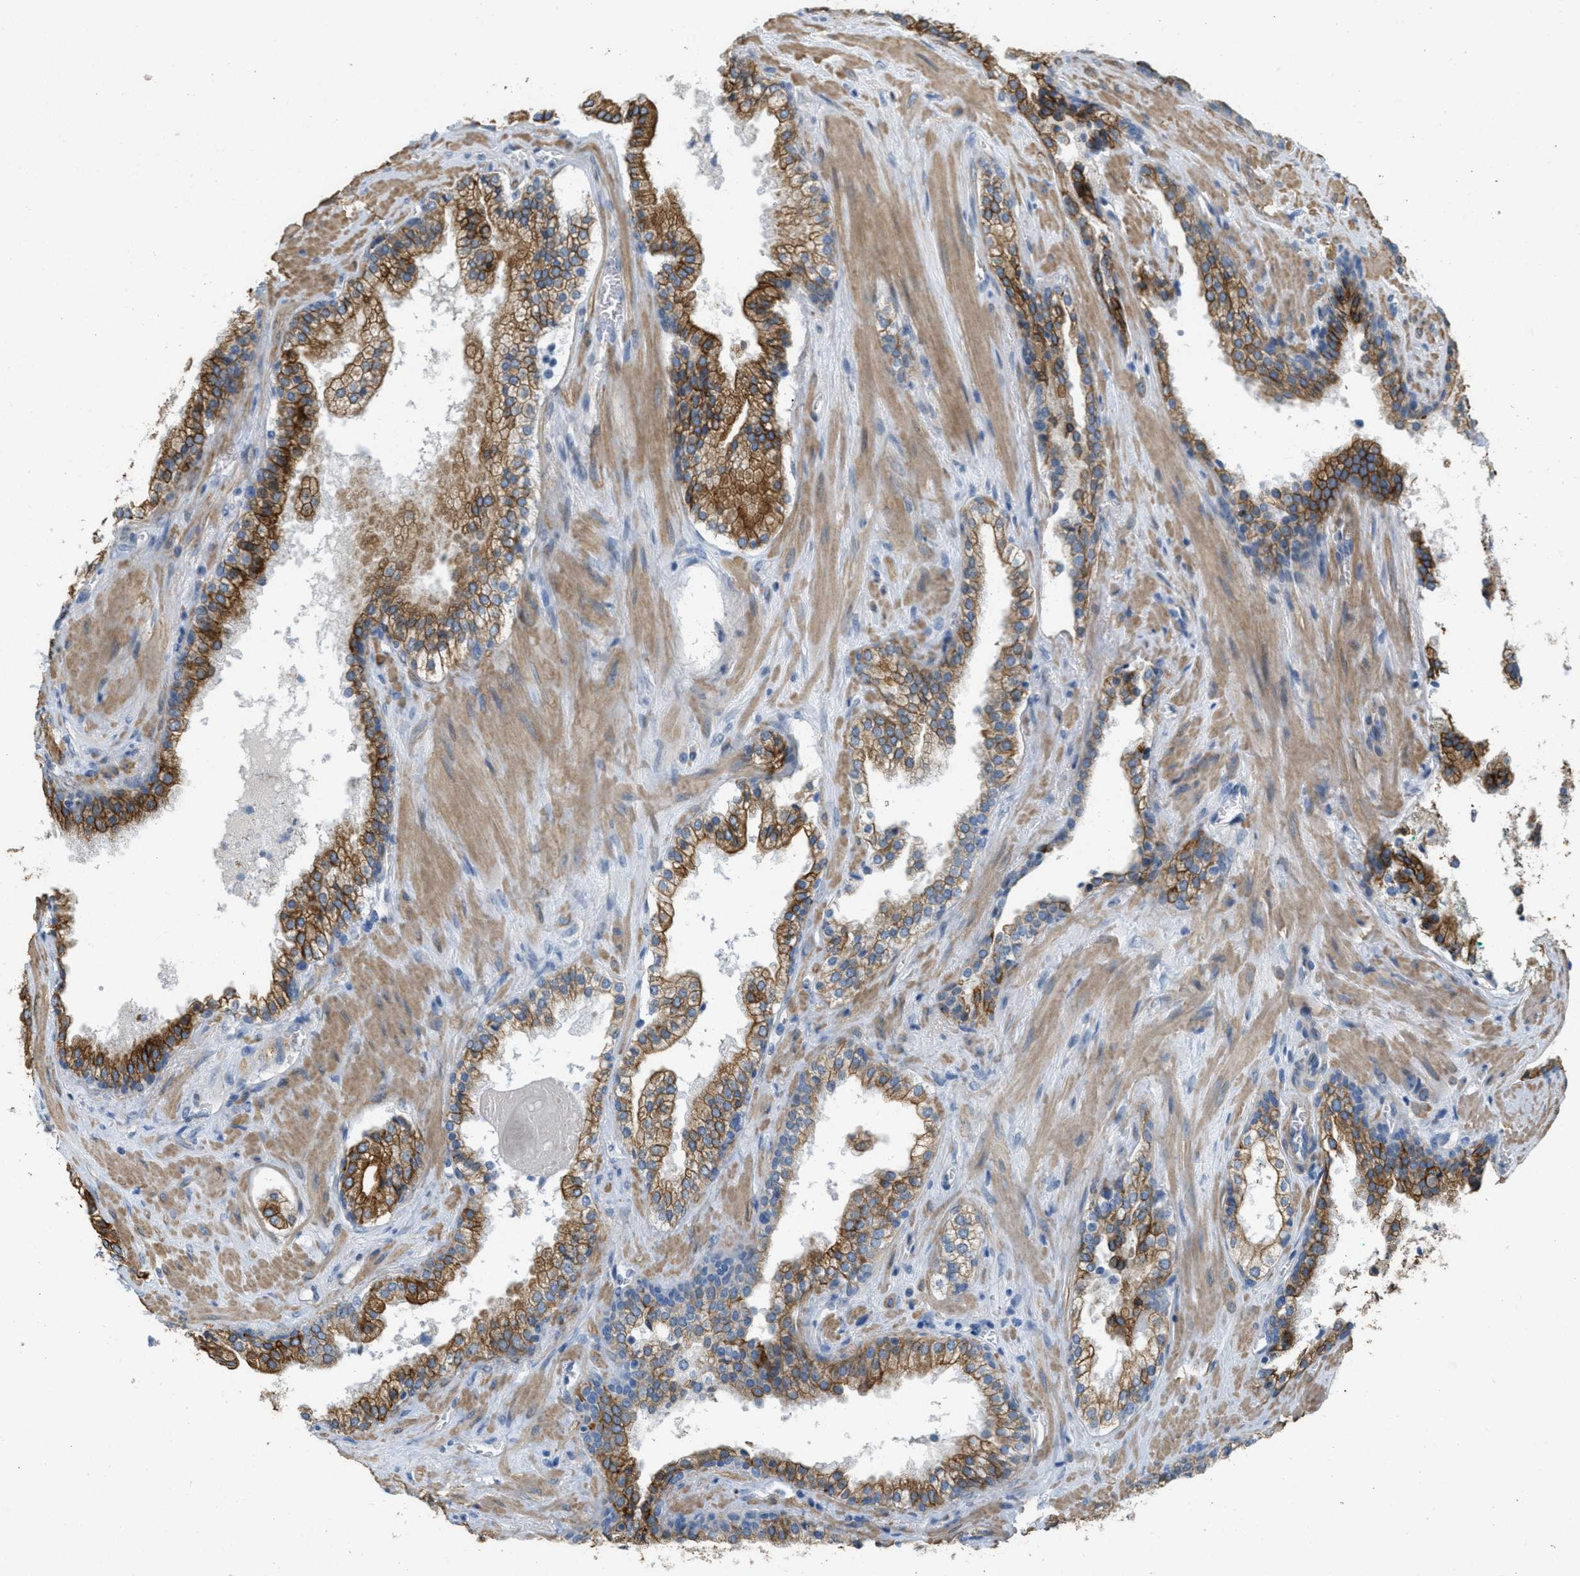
{"staining": {"intensity": "moderate", "quantity": ">75%", "location": "cytoplasmic/membranous"}, "tissue": "prostate cancer", "cell_type": "Tumor cells", "image_type": "cancer", "snomed": [{"axis": "morphology", "description": "Adenocarcinoma, High grade"}, {"axis": "topography", "description": "Prostate"}], "caption": "Immunohistochemistry image of neoplastic tissue: prostate cancer (adenocarcinoma (high-grade)) stained using immunohistochemistry (IHC) shows medium levels of moderate protein expression localized specifically in the cytoplasmic/membranous of tumor cells, appearing as a cytoplasmic/membranous brown color.", "gene": "MRS2", "patient": {"sex": "male", "age": 71}}